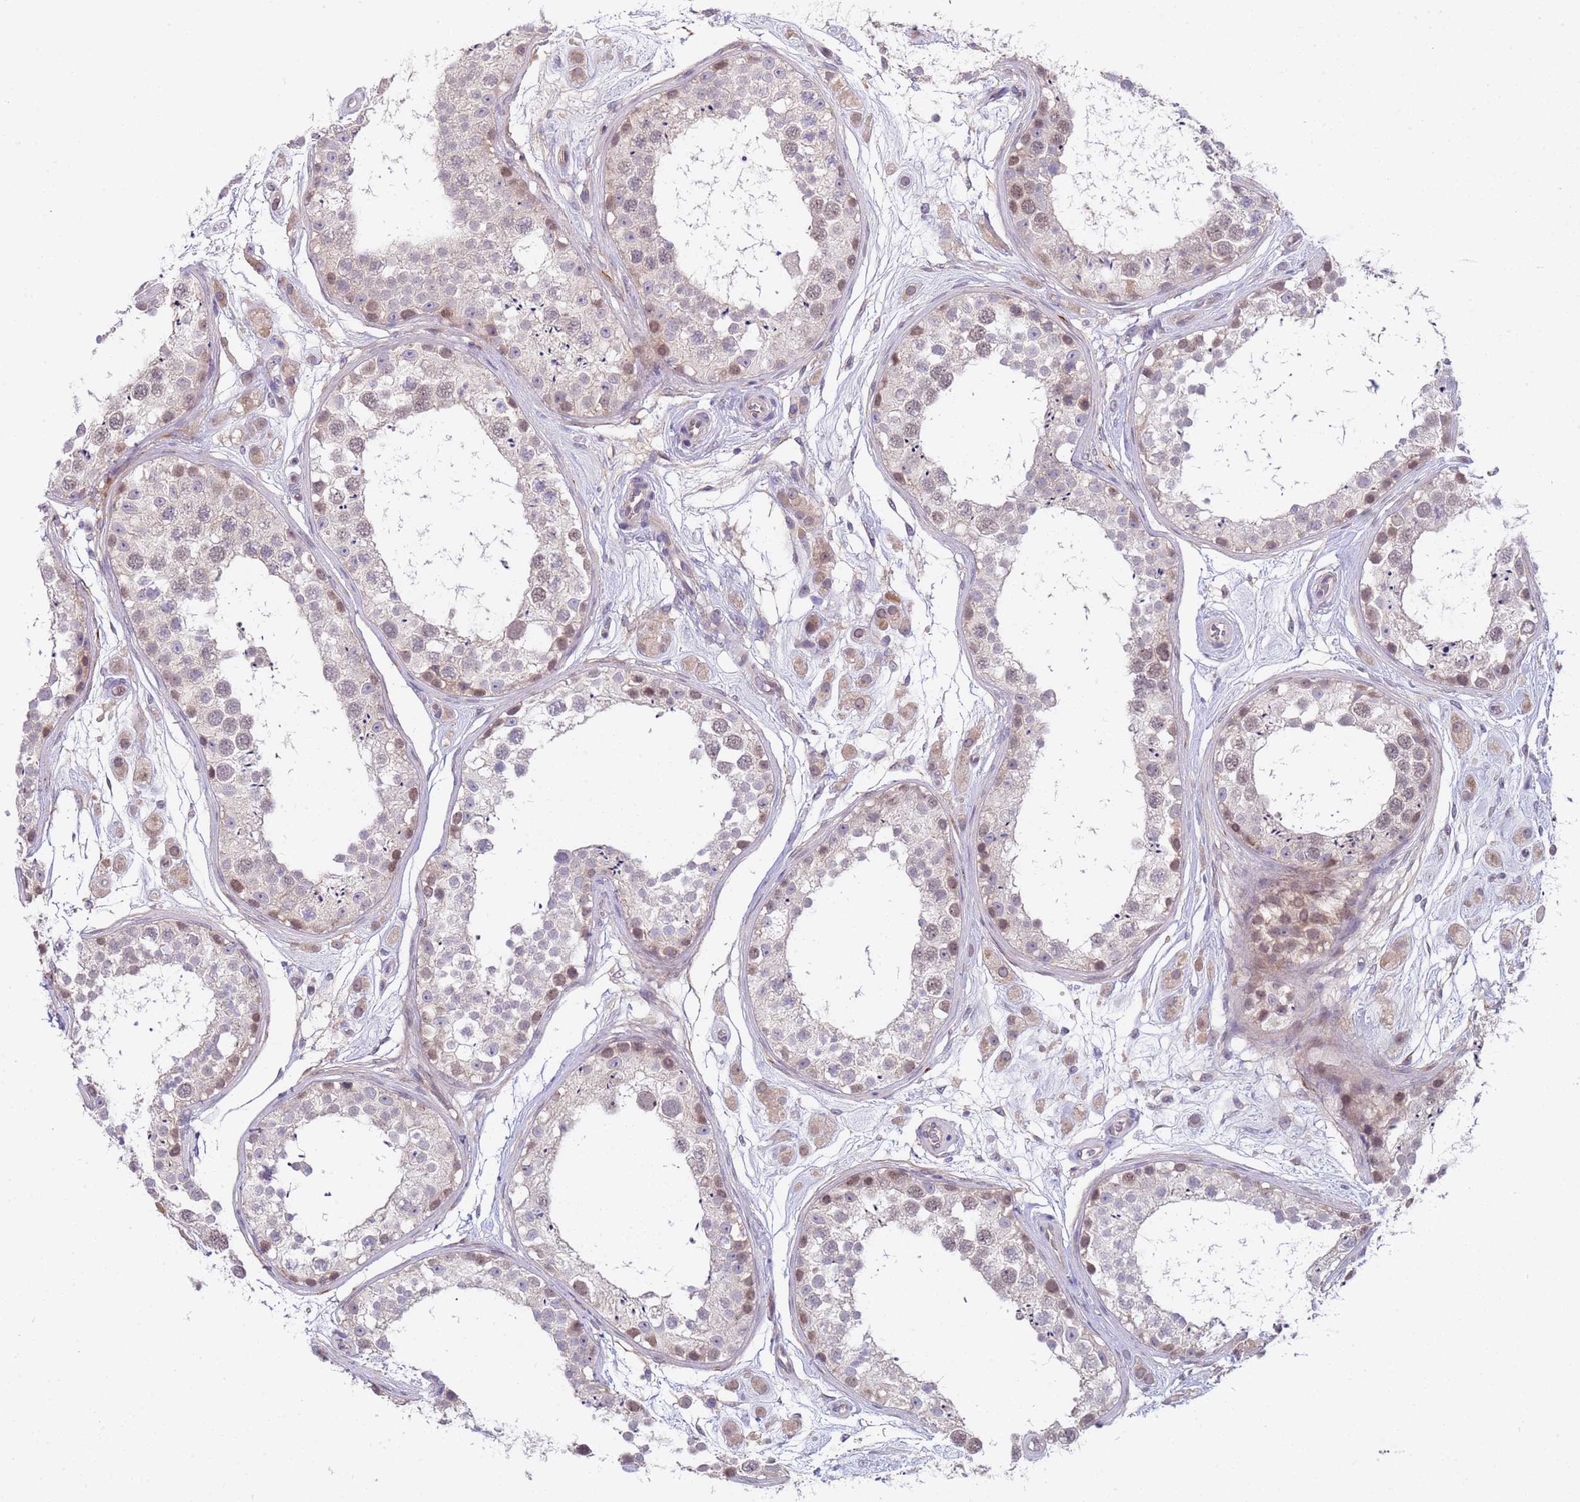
{"staining": {"intensity": "negative", "quantity": "none", "location": "none"}, "tissue": "testis", "cell_type": "Cells in seminiferous ducts", "image_type": "normal", "snomed": [{"axis": "morphology", "description": "Normal tissue, NOS"}, {"axis": "topography", "description": "Testis"}], "caption": "DAB (3,3'-diaminobenzidine) immunohistochemical staining of unremarkable testis exhibits no significant expression in cells in seminiferous ducts. Brightfield microscopy of immunohistochemistry (IHC) stained with DAB (3,3'-diaminobenzidine) (brown) and hematoxylin (blue), captured at high magnification.", "gene": "TRMT10A", "patient": {"sex": "male", "age": 25}}